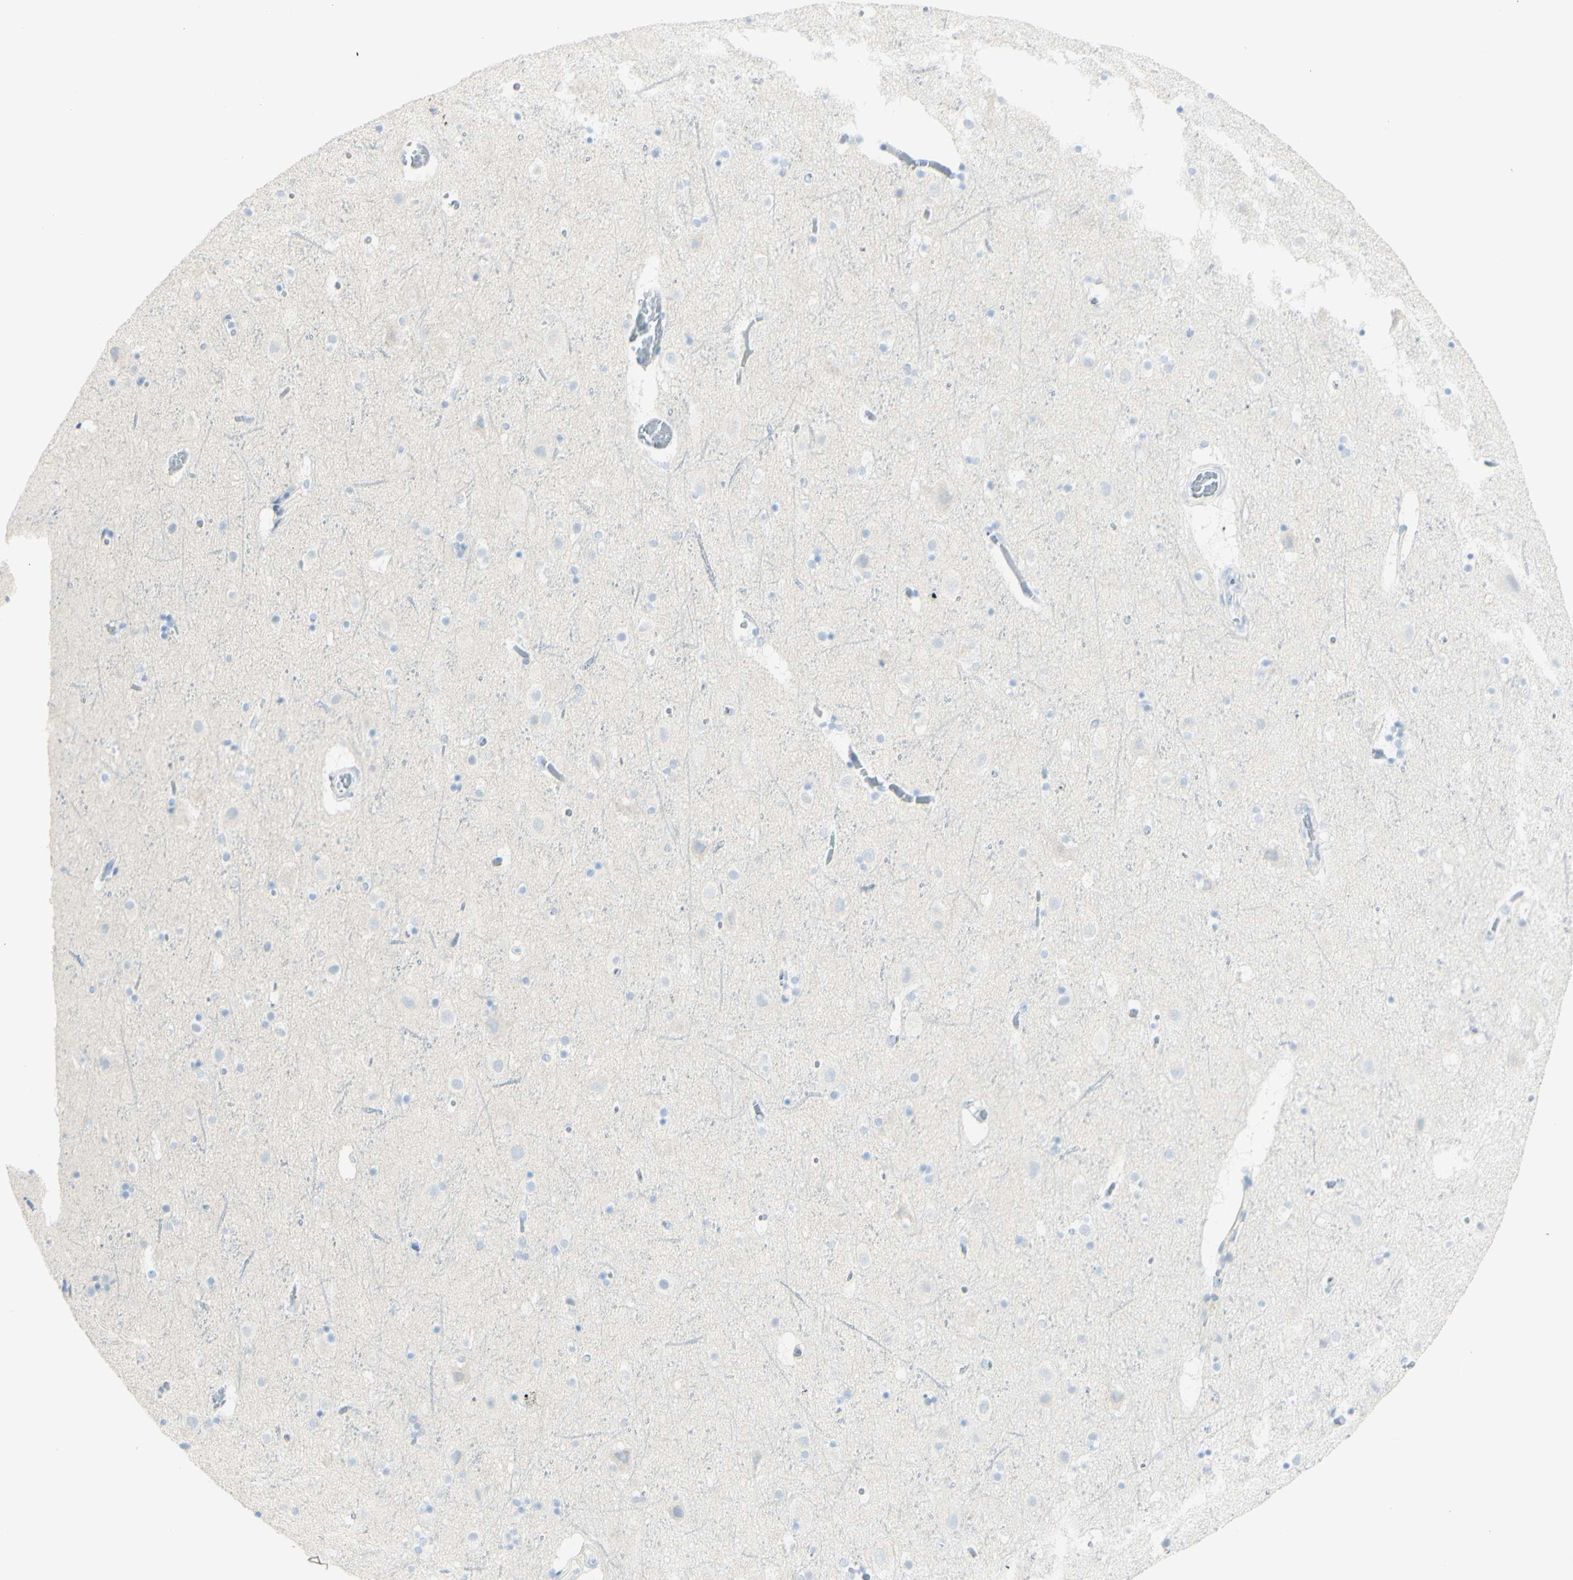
{"staining": {"intensity": "negative", "quantity": "none", "location": "none"}, "tissue": "cerebral cortex", "cell_type": "Endothelial cells", "image_type": "normal", "snomed": [{"axis": "morphology", "description": "Normal tissue, NOS"}, {"axis": "topography", "description": "Cerebral cortex"}], "caption": "There is no significant staining in endothelial cells of cerebral cortex. Nuclei are stained in blue.", "gene": "LETM1", "patient": {"sex": "male", "age": 45}}